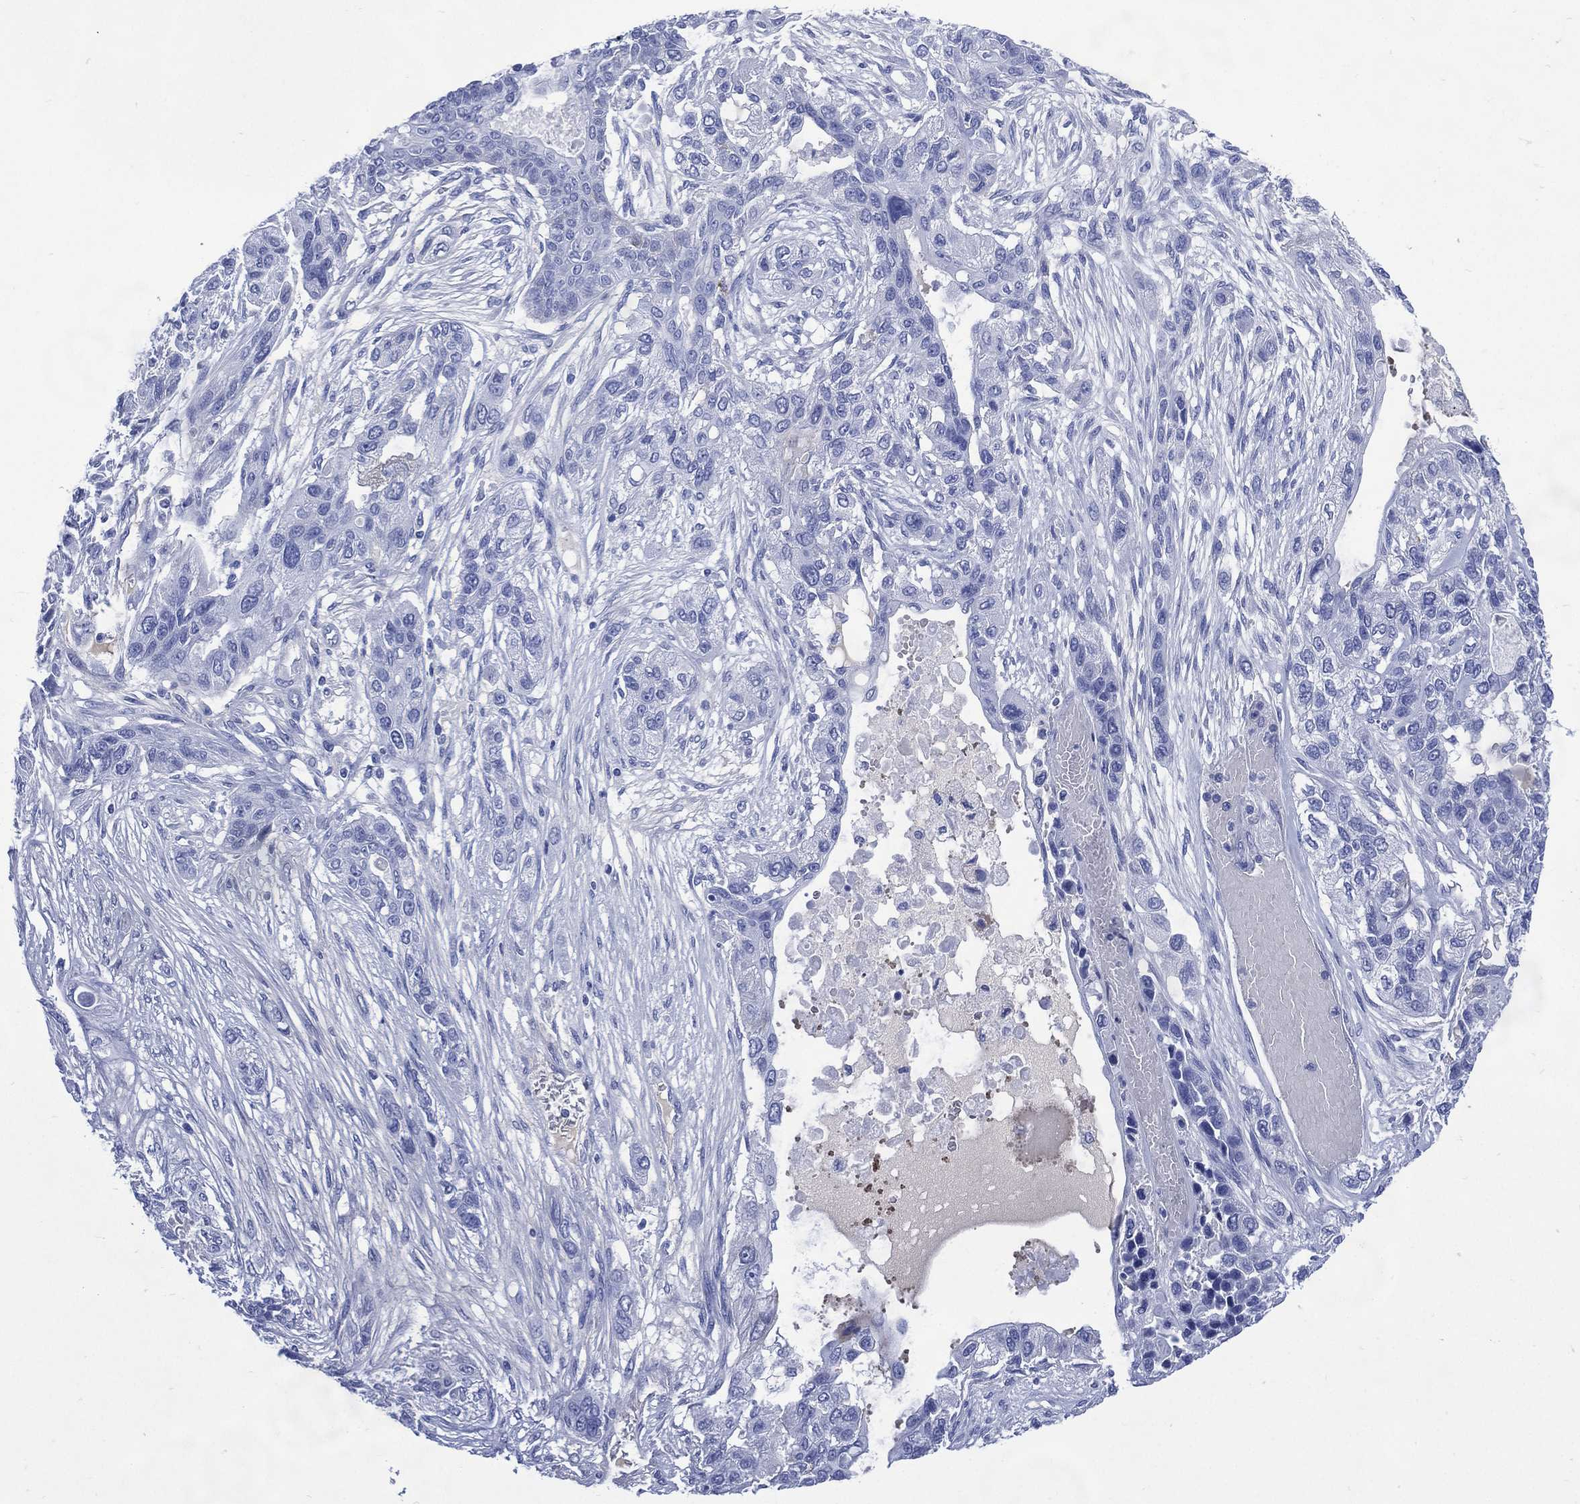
{"staining": {"intensity": "negative", "quantity": "none", "location": "none"}, "tissue": "lung cancer", "cell_type": "Tumor cells", "image_type": "cancer", "snomed": [{"axis": "morphology", "description": "Squamous cell carcinoma, NOS"}, {"axis": "topography", "description": "Lung"}], "caption": "High magnification brightfield microscopy of lung cancer (squamous cell carcinoma) stained with DAB (brown) and counterstained with hematoxylin (blue): tumor cells show no significant positivity.", "gene": "SHCBP1L", "patient": {"sex": "female", "age": 70}}